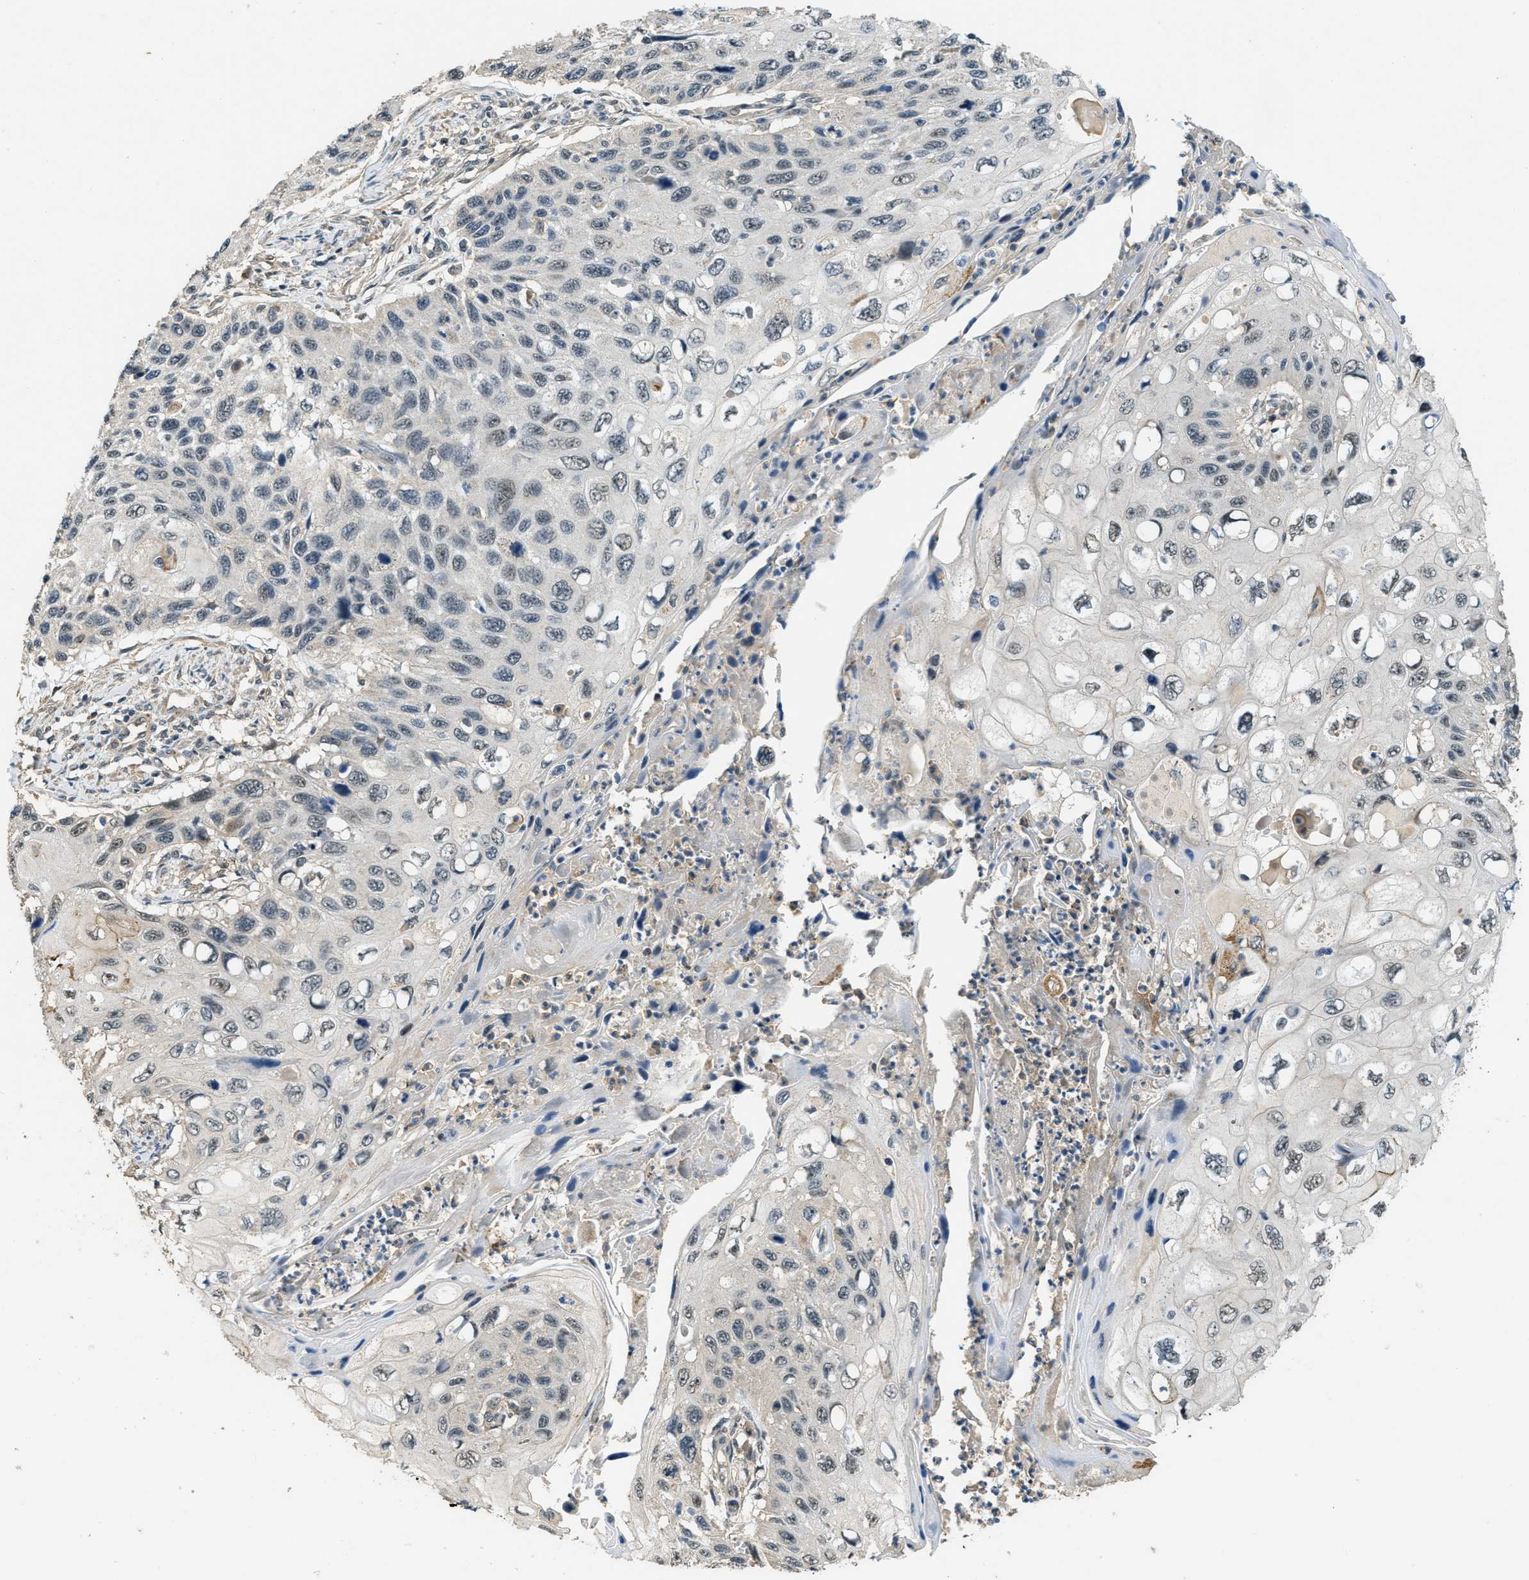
{"staining": {"intensity": "negative", "quantity": "none", "location": "none"}, "tissue": "cervical cancer", "cell_type": "Tumor cells", "image_type": "cancer", "snomed": [{"axis": "morphology", "description": "Squamous cell carcinoma, NOS"}, {"axis": "topography", "description": "Cervix"}], "caption": "This is an IHC image of cervical cancer (squamous cell carcinoma). There is no staining in tumor cells.", "gene": "MED21", "patient": {"sex": "female", "age": 70}}